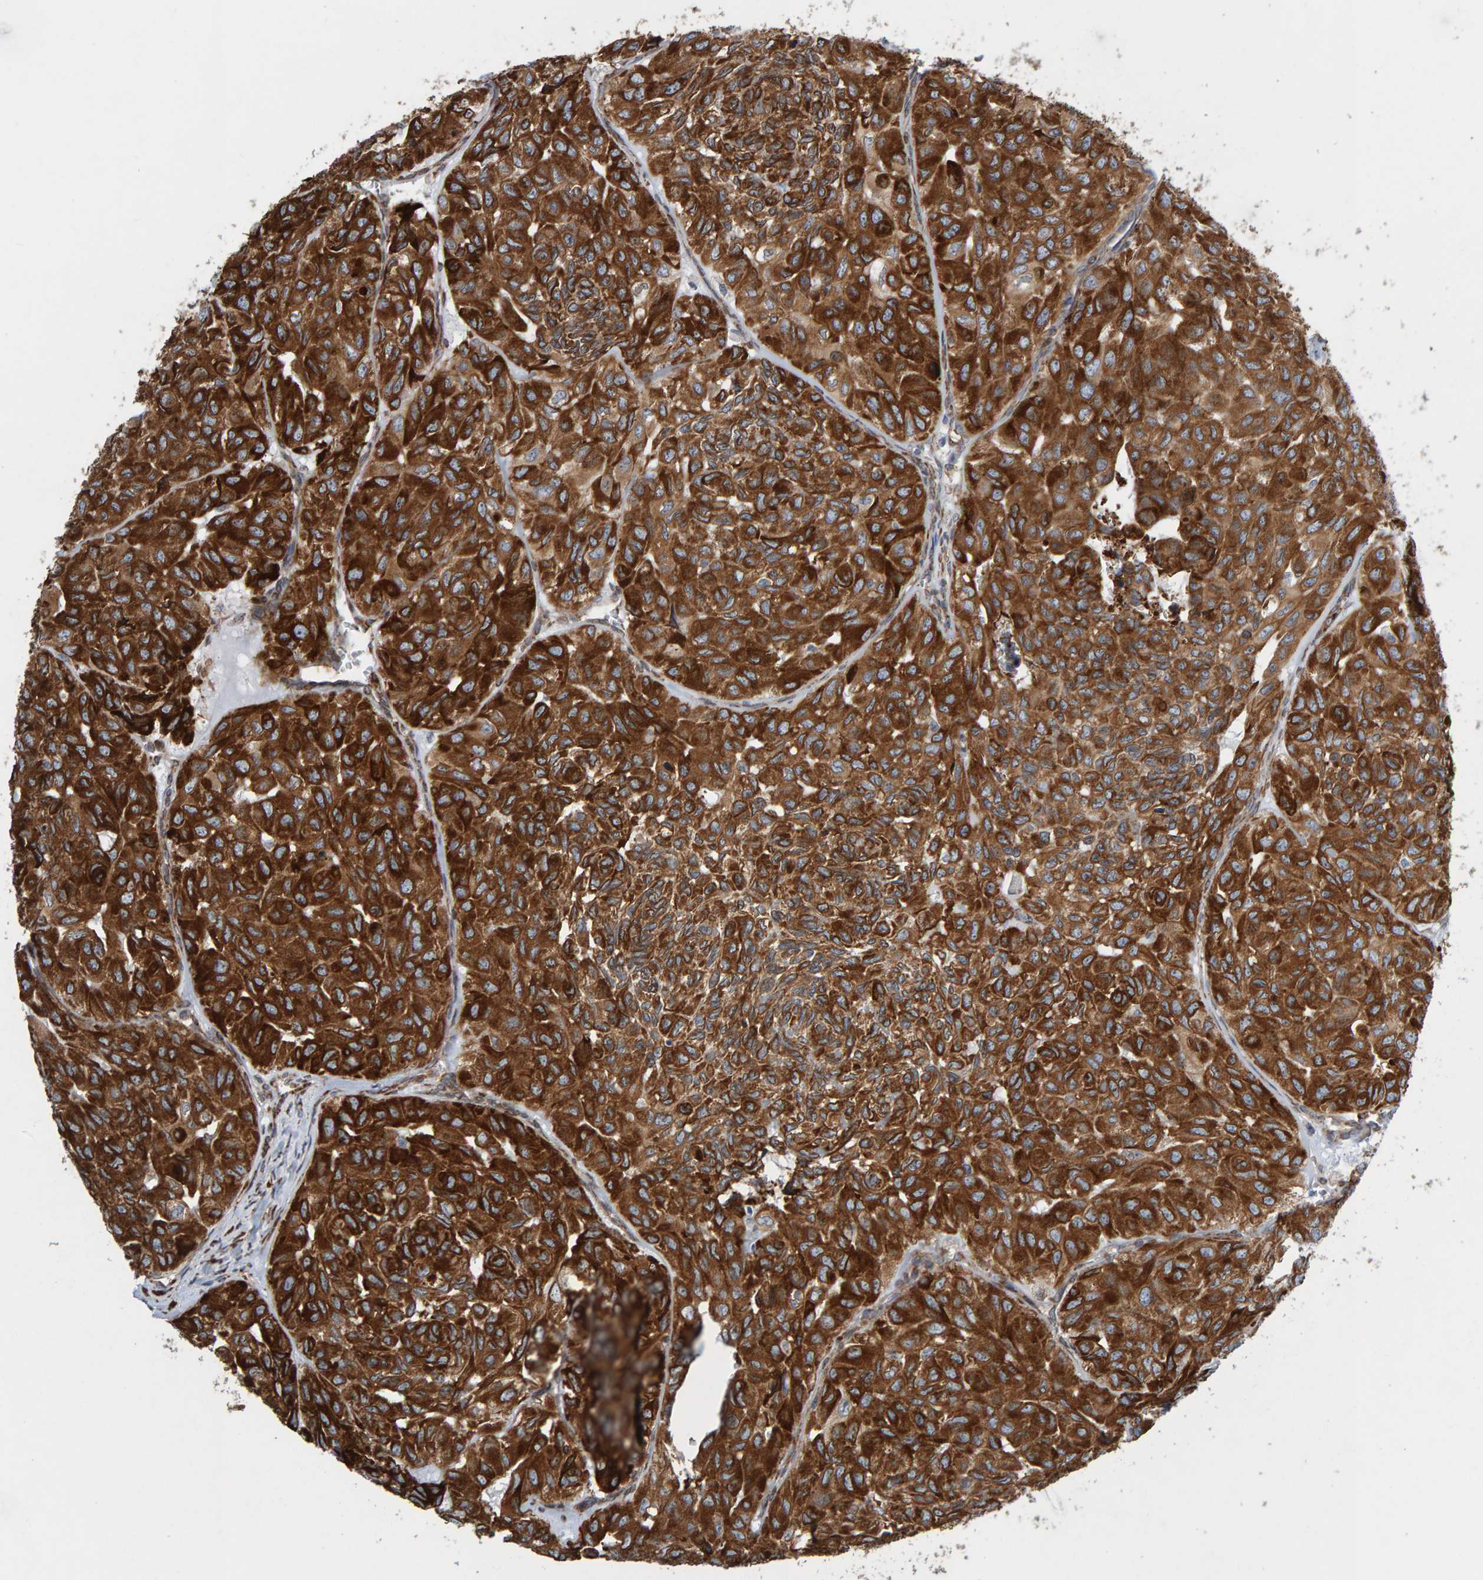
{"staining": {"intensity": "strong", "quantity": ">75%", "location": "cytoplasmic/membranous"}, "tissue": "head and neck cancer", "cell_type": "Tumor cells", "image_type": "cancer", "snomed": [{"axis": "morphology", "description": "Adenocarcinoma, NOS"}, {"axis": "topography", "description": "Salivary gland, NOS"}, {"axis": "topography", "description": "Head-Neck"}], "caption": "Adenocarcinoma (head and neck) stained with IHC exhibits strong cytoplasmic/membranous expression in about >75% of tumor cells.", "gene": "MMP16", "patient": {"sex": "female", "age": 76}}